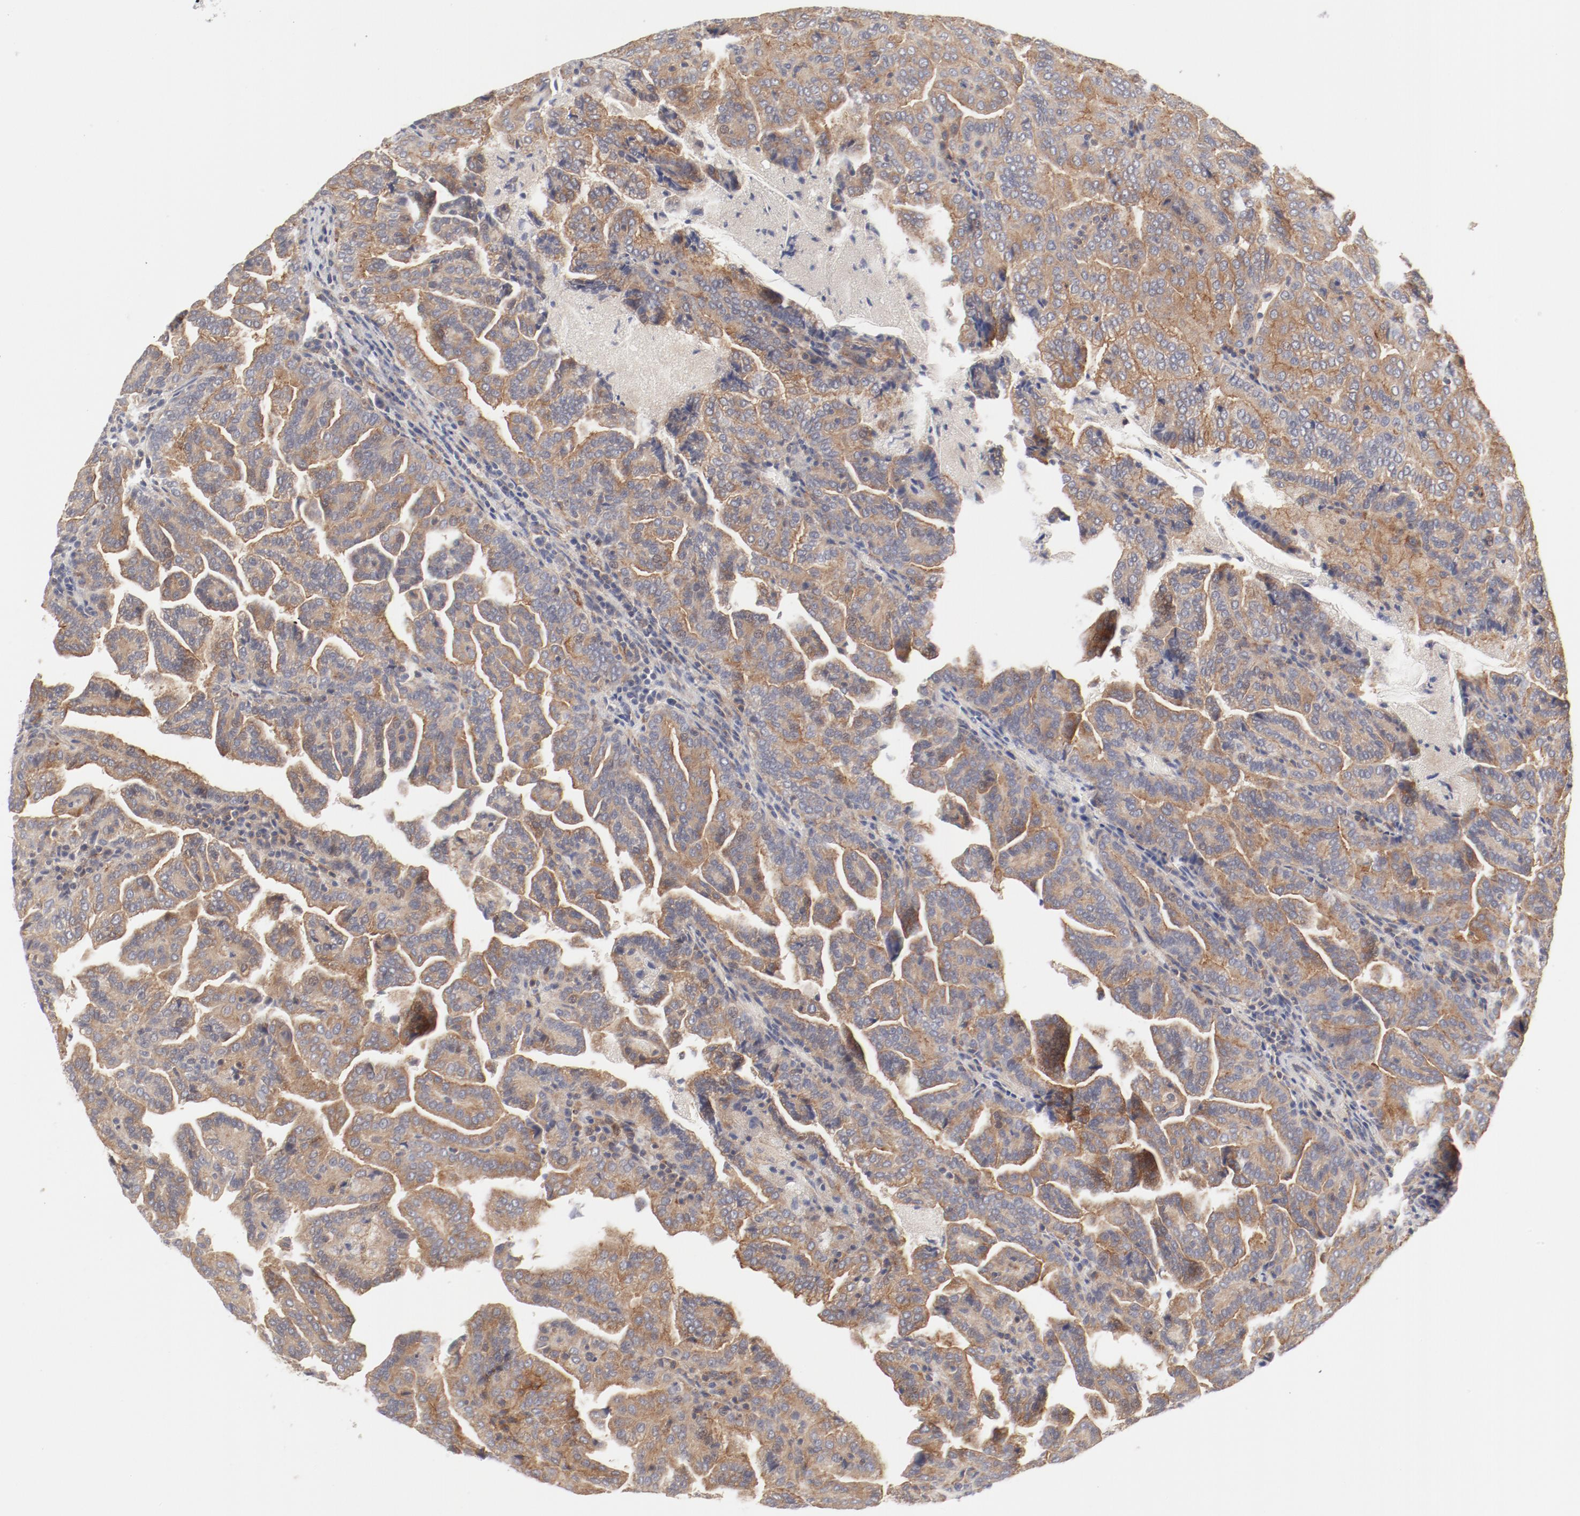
{"staining": {"intensity": "moderate", "quantity": ">75%", "location": "cytoplasmic/membranous"}, "tissue": "renal cancer", "cell_type": "Tumor cells", "image_type": "cancer", "snomed": [{"axis": "morphology", "description": "Adenocarcinoma, NOS"}, {"axis": "topography", "description": "Kidney"}], "caption": "Renal cancer stained for a protein exhibits moderate cytoplasmic/membranous positivity in tumor cells.", "gene": "AP2A1", "patient": {"sex": "male", "age": 61}}